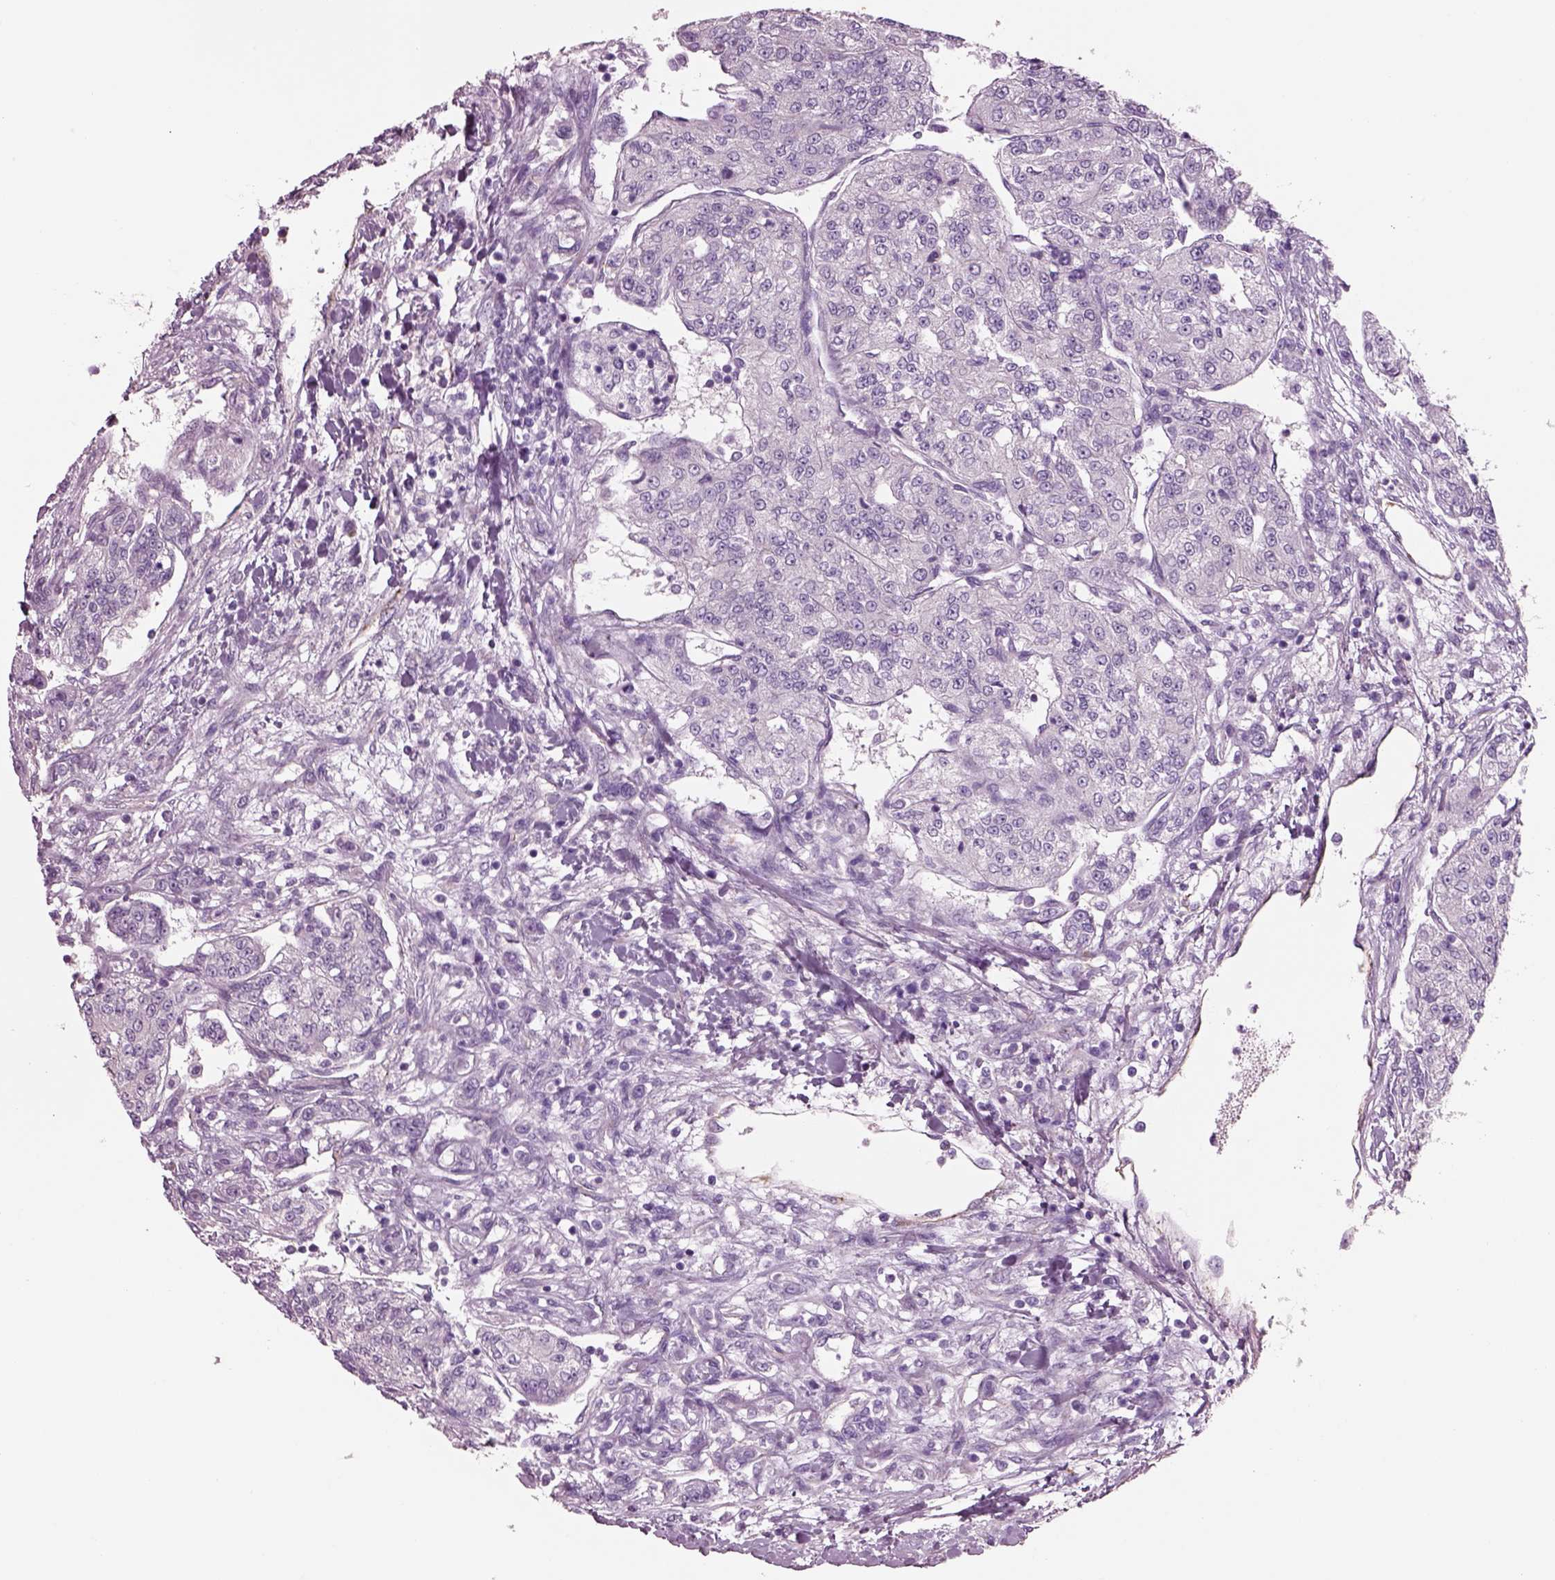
{"staining": {"intensity": "negative", "quantity": "none", "location": "none"}, "tissue": "renal cancer", "cell_type": "Tumor cells", "image_type": "cancer", "snomed": [{"axis": "morphology", "description": "Adenocarcinoma, NOS"}, {"axis": "topography", "description": "Kidney"}], "caption": "This photomicrograph is of renal cancer (adenocarcinoma) stained with immunohistochemistry (IHC) to label a protein in brown with the nuclei are counter-stained blue. There is no expression in tumor cells. (Brightfield microscopy of DAB (3,3'-diaminobenzidine) IHC at high magnification).", "gene": "PLPP7", "patient": {"sex": "female", "age": 63}}